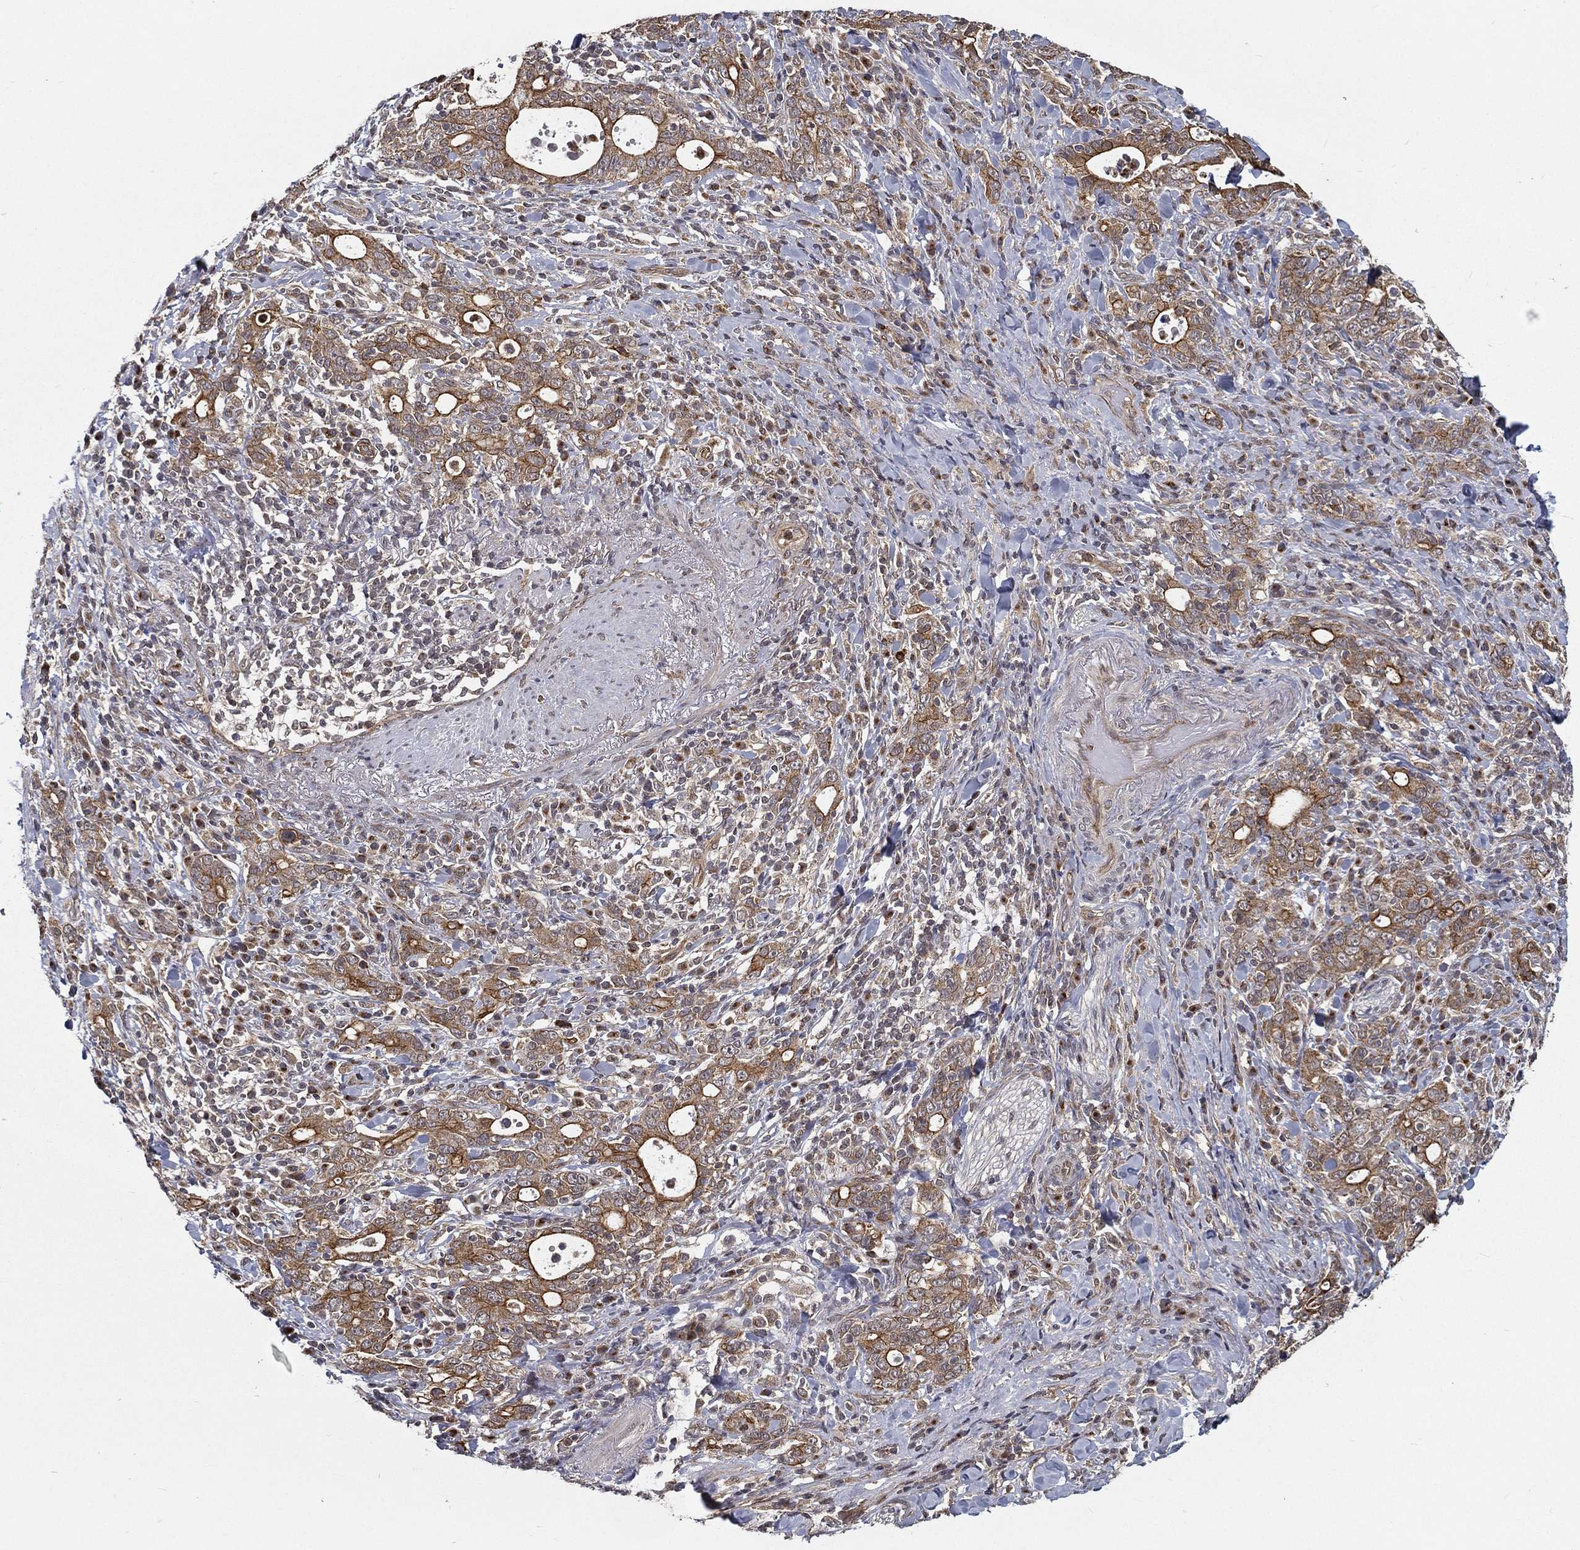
{"staining": {"intensity": "moderate", "quantity": "25%-75%", "location": "cytoplasmic/membranous"}, "tissue": "stomach cancer", "cell_type": "Tumor cells", "image_type": "cancer", "snomed": [{"axis": "morphology", "description": "Adenocarcinoma, NOS"}, {"axis": "topography", "description": "Stomach"}], "caption": "Stomach cancer tissue displays moderate cytoplasmic/membranous staining in approximately 25%-75% of tumor cells (DAB (3,3'-diaminobenzidine) IHC, brown staining for protein, blue staining for nuclei).", "gene": "UACA", "patient": {"sex": "male", "age": 79}}